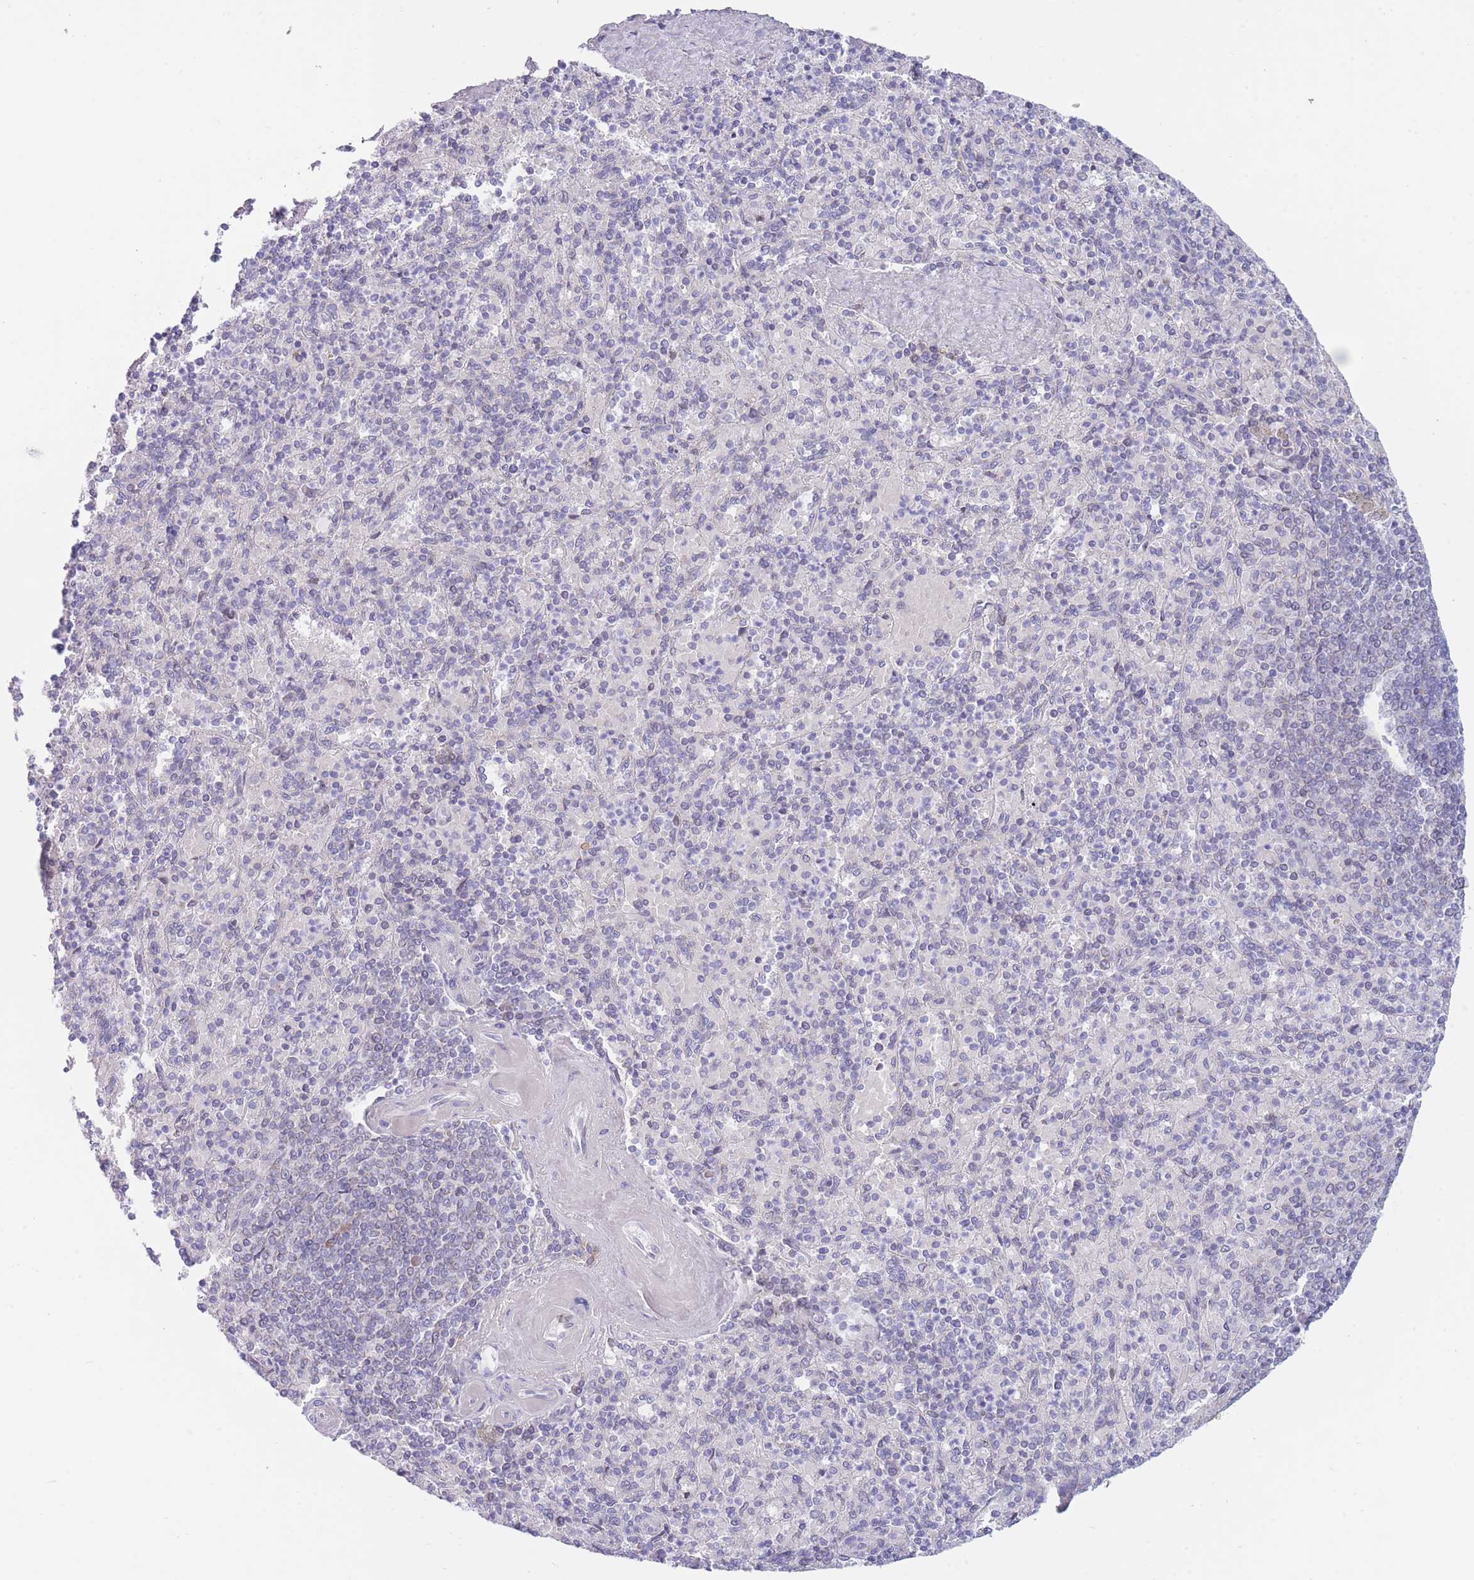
{"staining": {"intensity": "negative", "quantity": "none", "location": "none"}, "tissue": "spleen", "cell_type": "Cells in red pulp", "image_type": "normal", "snomed": [{"axis": "morphology", "description": "Normal tissue, NOS"}, {"axis": "topography", "description": "Spleen"}], "caption": "This is a image of immunohistochemistry staining of normal spleen, which shows no positivity in cells in red pulp. Brightfield microscopy of immunohistochemistry (IHC) stained with DAB (3,3'-diaminobenzidine) (brown) and hematoxylin (blue), captured at high magnification.", "gene": "NANP", "patient": {"sex": "male", "age": 82}}